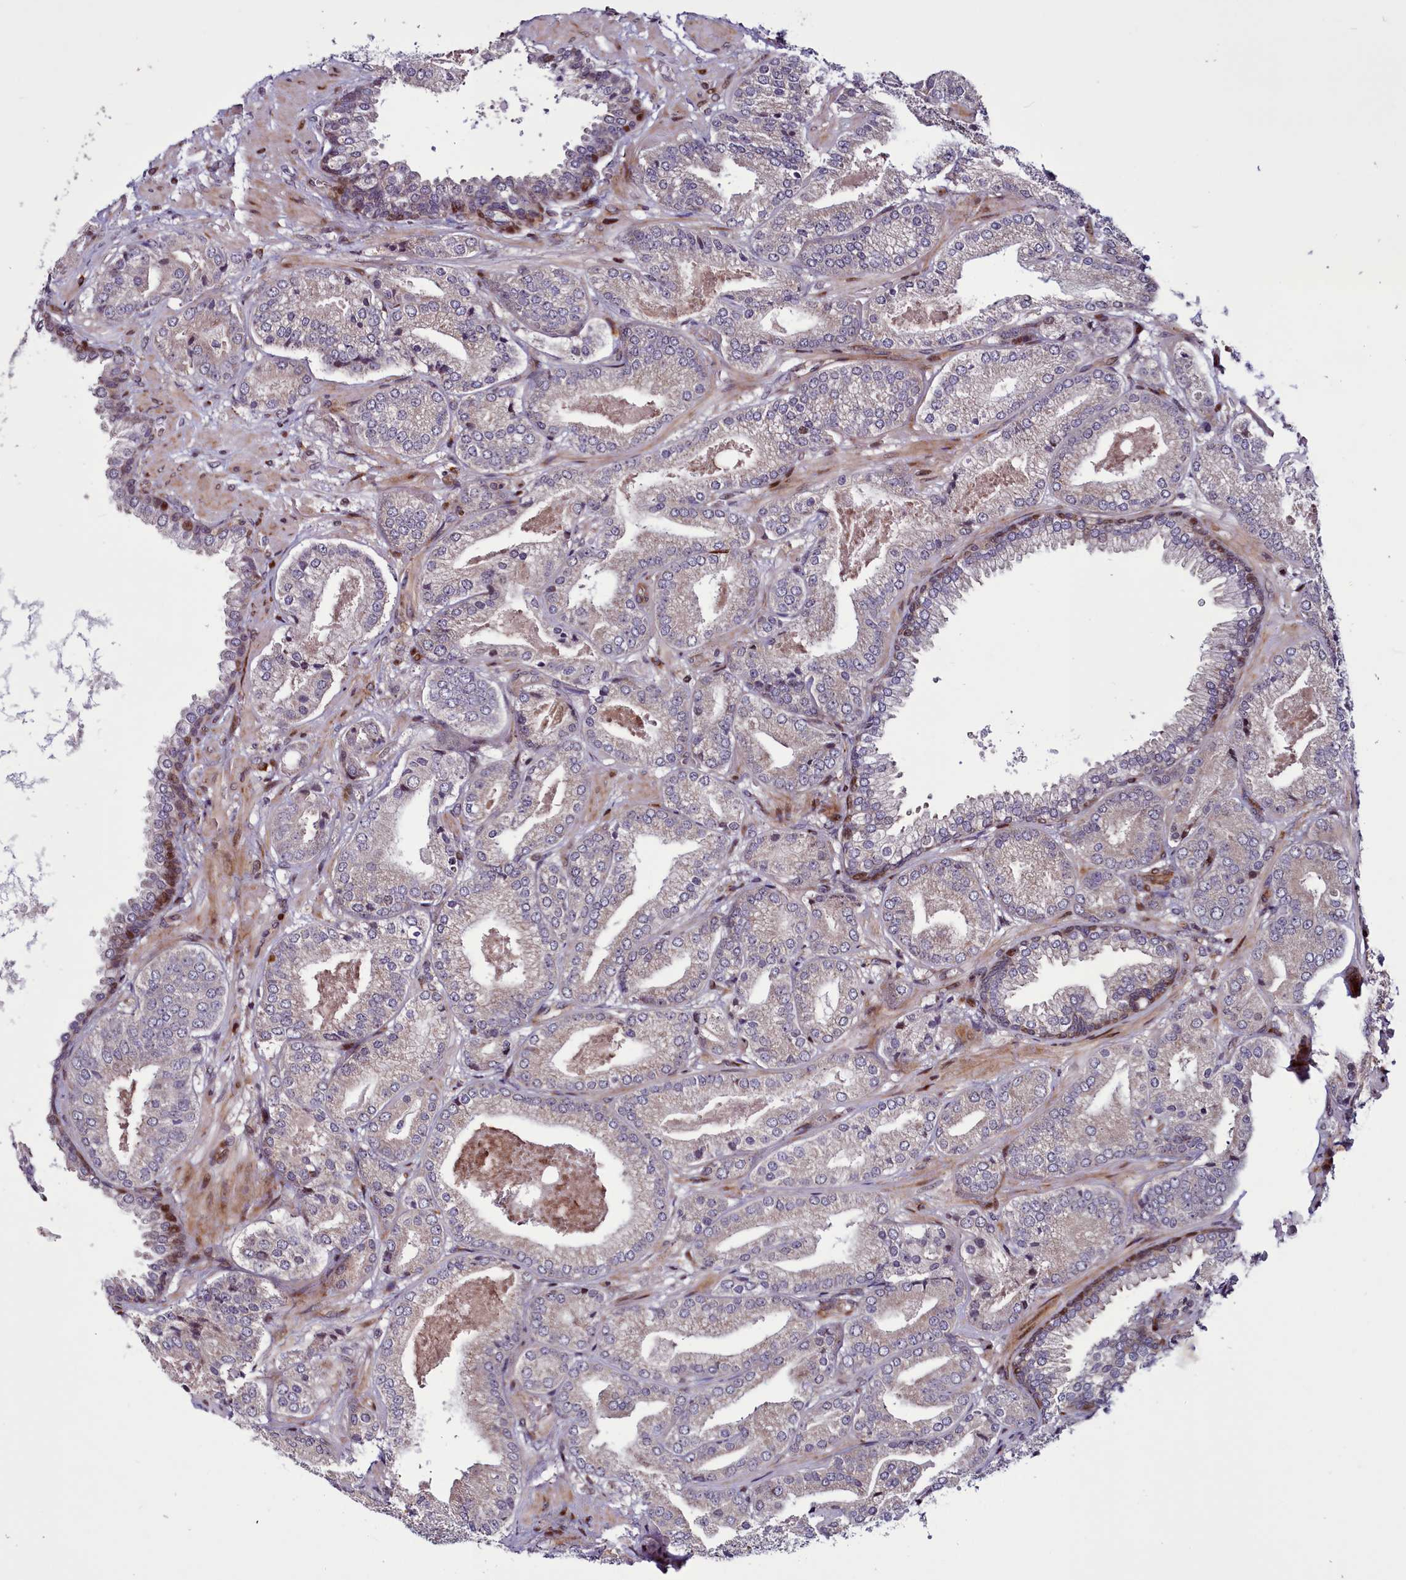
{"staining": {"intensity": "negative", "quantity": "none", "location": "none"}, "tissue": "prostate cancer", "cell_type": "Tumor cells", "image_type": "cancer", "snomed": [{"axis": "morphology", "description": "Adenocarcinoma, High grade"}, {"axis": "topography", "description": "Prostate"}], "caption": "Immunohistochemical staining of human prostate cancer demonstrates no significant positivity in tumor cells.", "gene": "WBP11", "patient": {"sex": "male", "age": 63}}